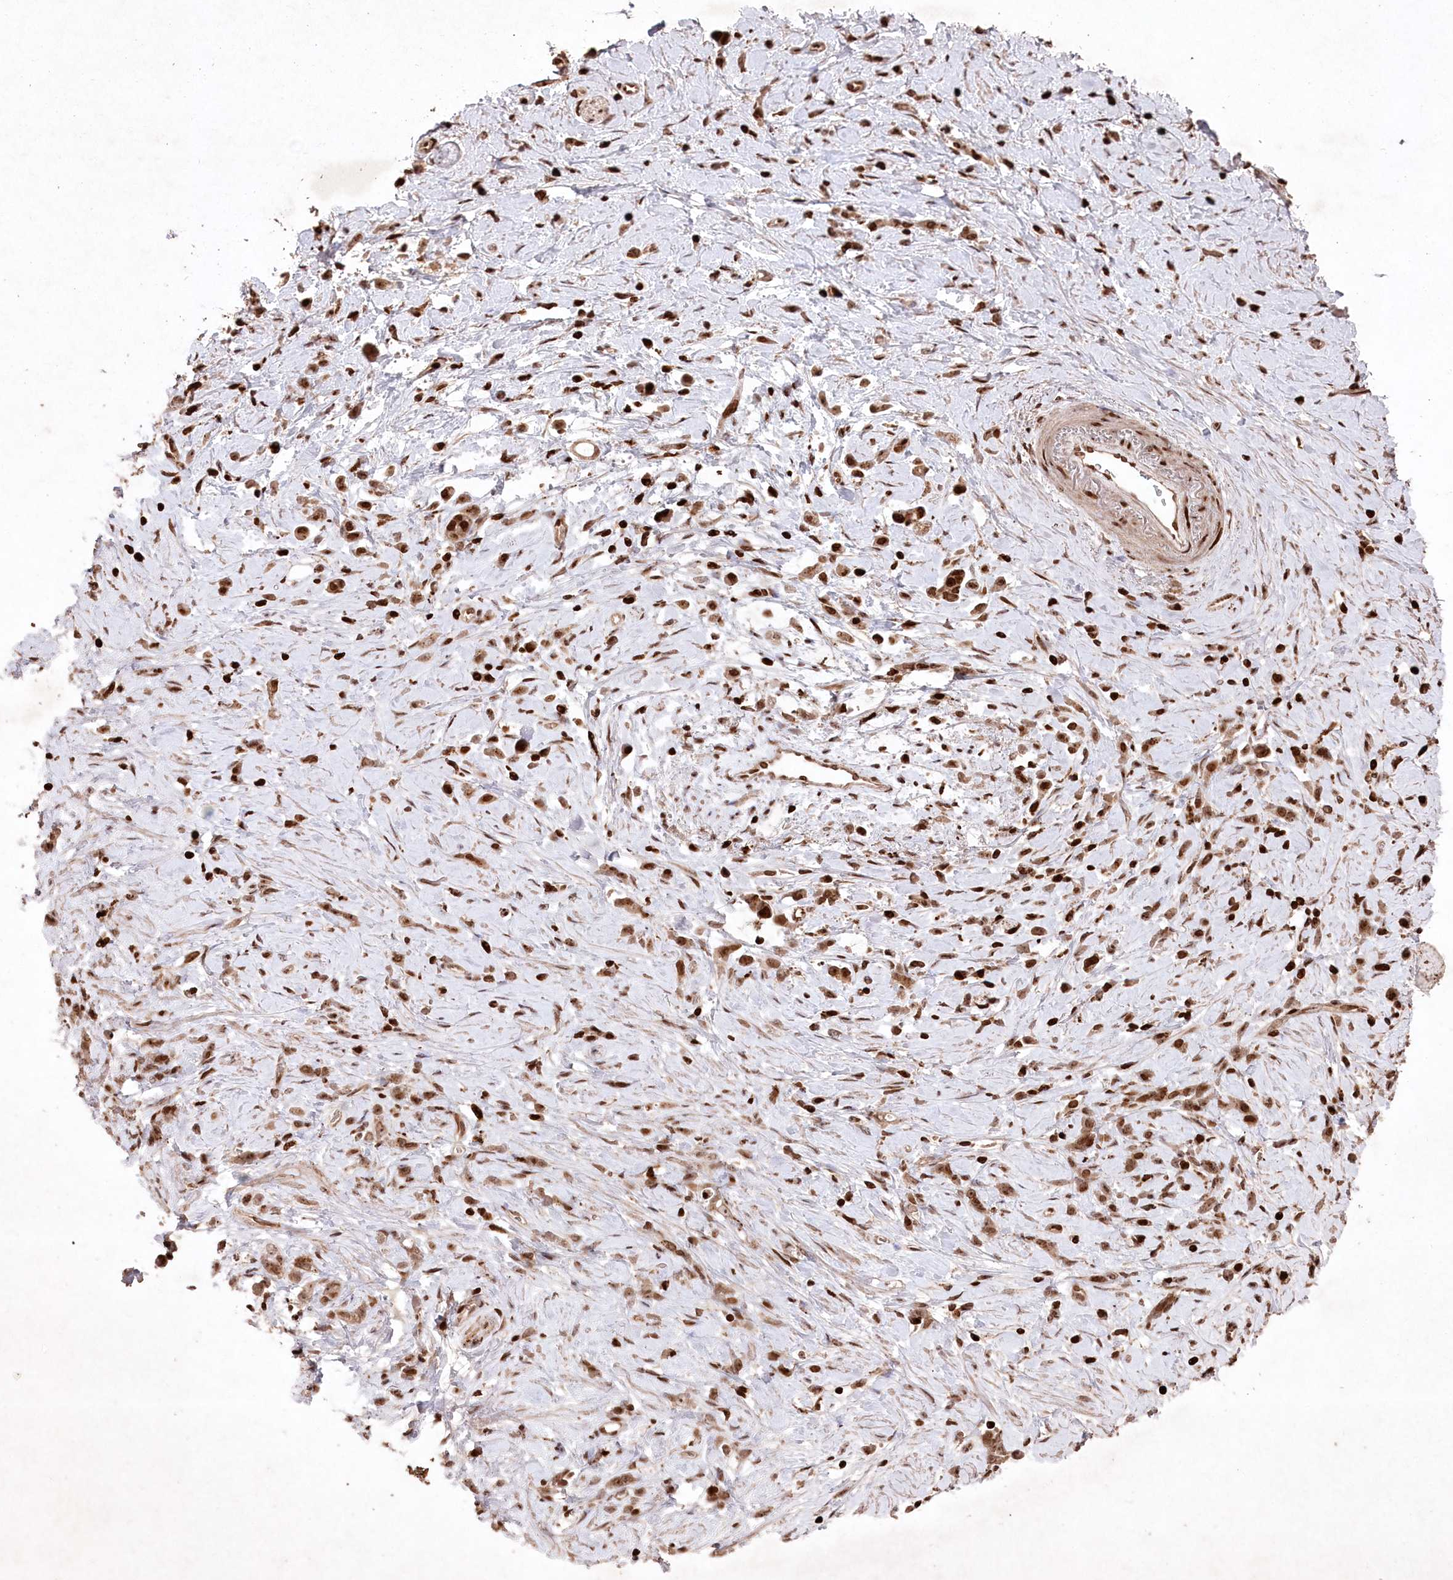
{"staining": {"intensity": "moderate", "quantity": ">75%", "location": "nuclear"}, "tissue": "stomach cancer", "cell_type": "Tumor cells", "image_type": "cancer", "snomed": [{"axis": "morphology", "description": "Adenocarcinoma, NOS"}, {"axis": "topography", "description": "Stomach"}], "caption": "Immunohistochemical staining of stomach cancer (adenocarcinoma) demonstrates medium levels of moderate nuclear staining in about >75% of tumor cells.", "gene": "CCSER2", "patient": {"sex": "female", "age": 60}}